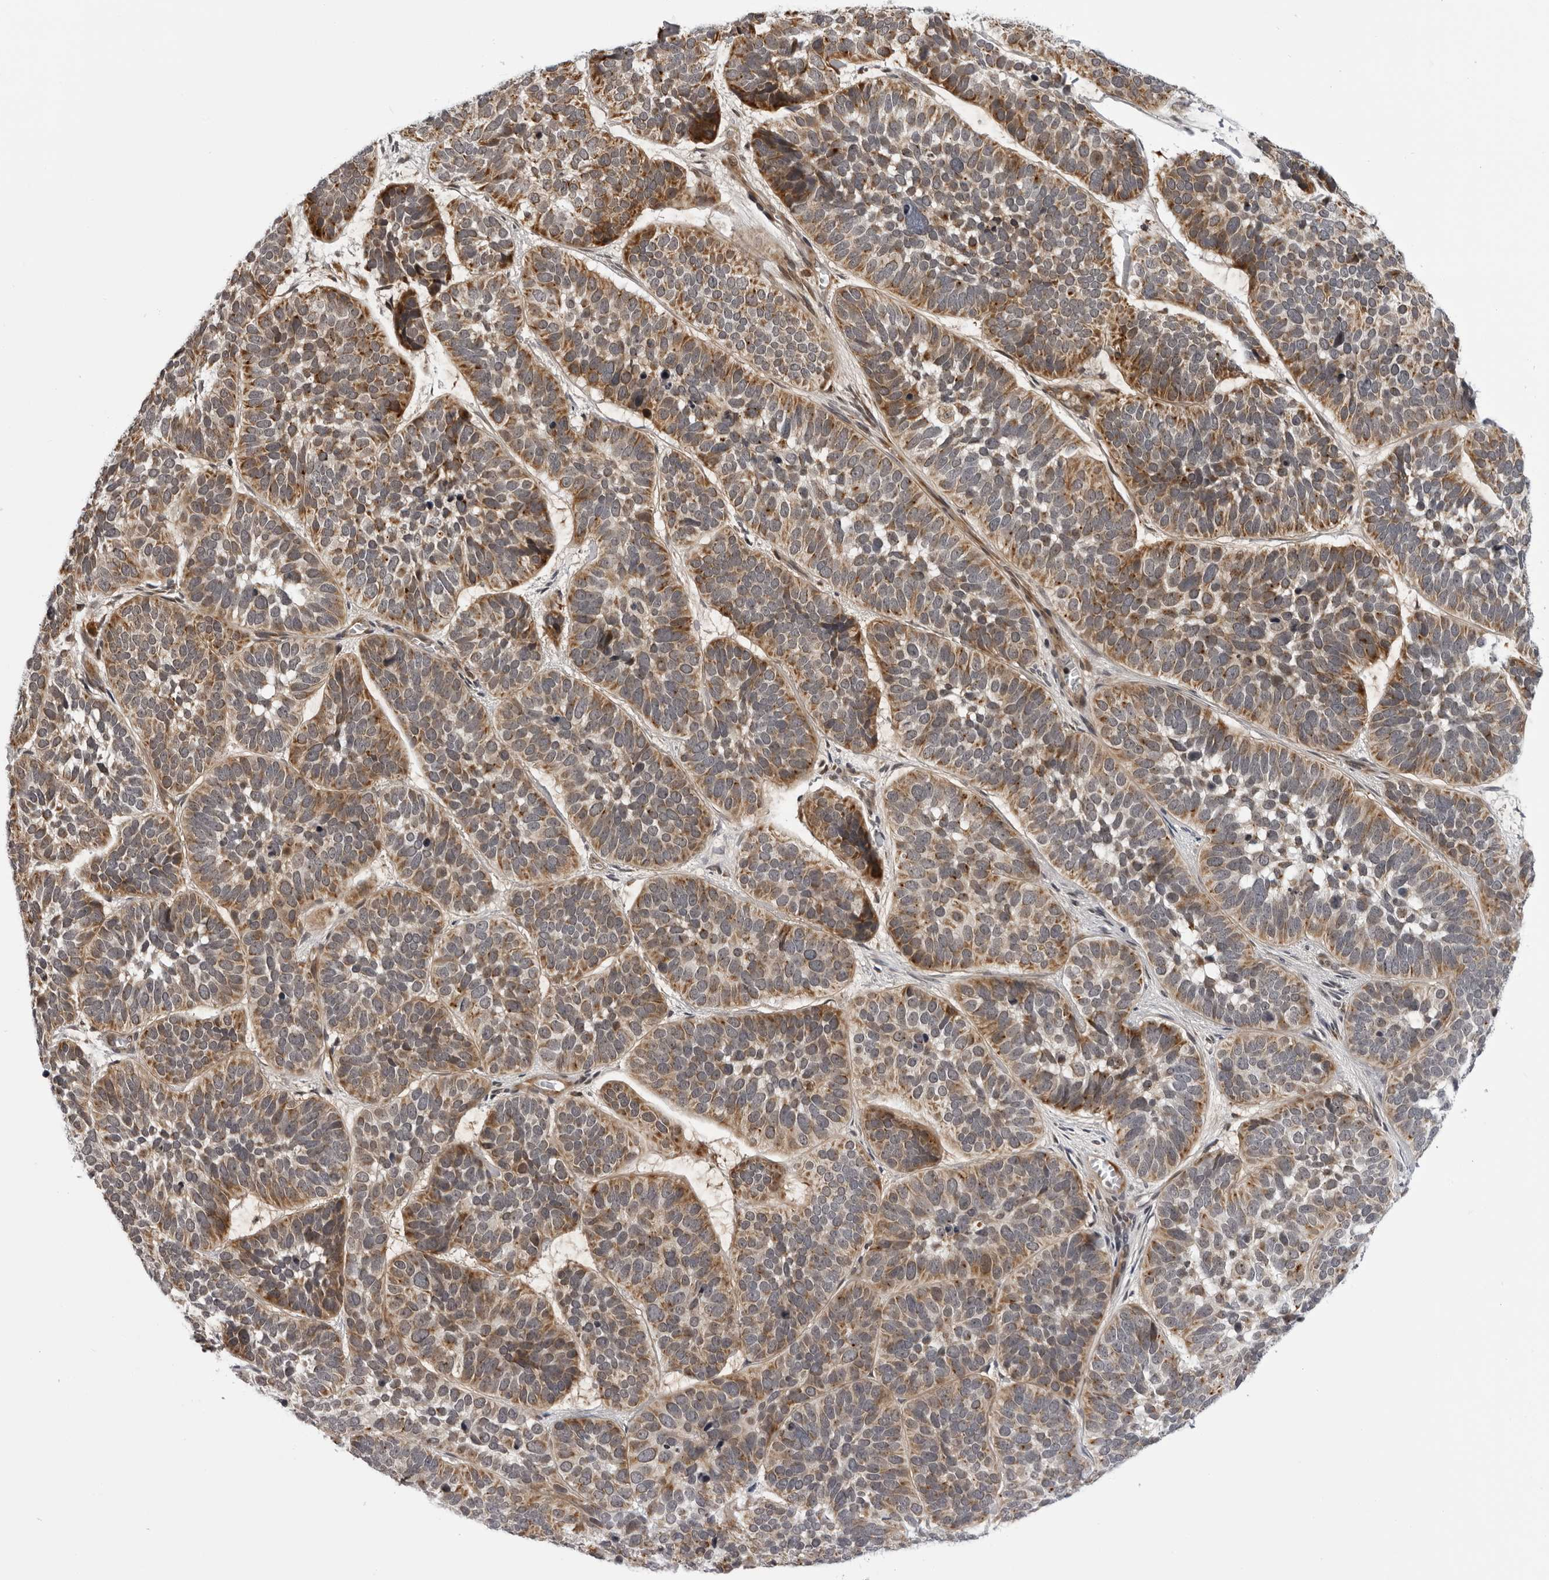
{"staining": {"intensity": "moderate", "quantity": ">75%", "location": "cytoplasmic/membranous"}, "tissue": "skin cancer", "cell_type": "Tumor cells", "image_type": "cancer", "snomed": [{"axis": "morphology", "description": "Basal cell carcinoma"}, {"axis": "topography", "description": "Skin"}], "caption": "Approximately >75% of tumor cells in skin cancer (basal cell carcinoma) exhibit moderate cytoplasmic/membranous protein staining as visualized by brown immunohistochemical staining.", "gene": "GCSAML", "patient": {"sex": "male", "age": 62}}